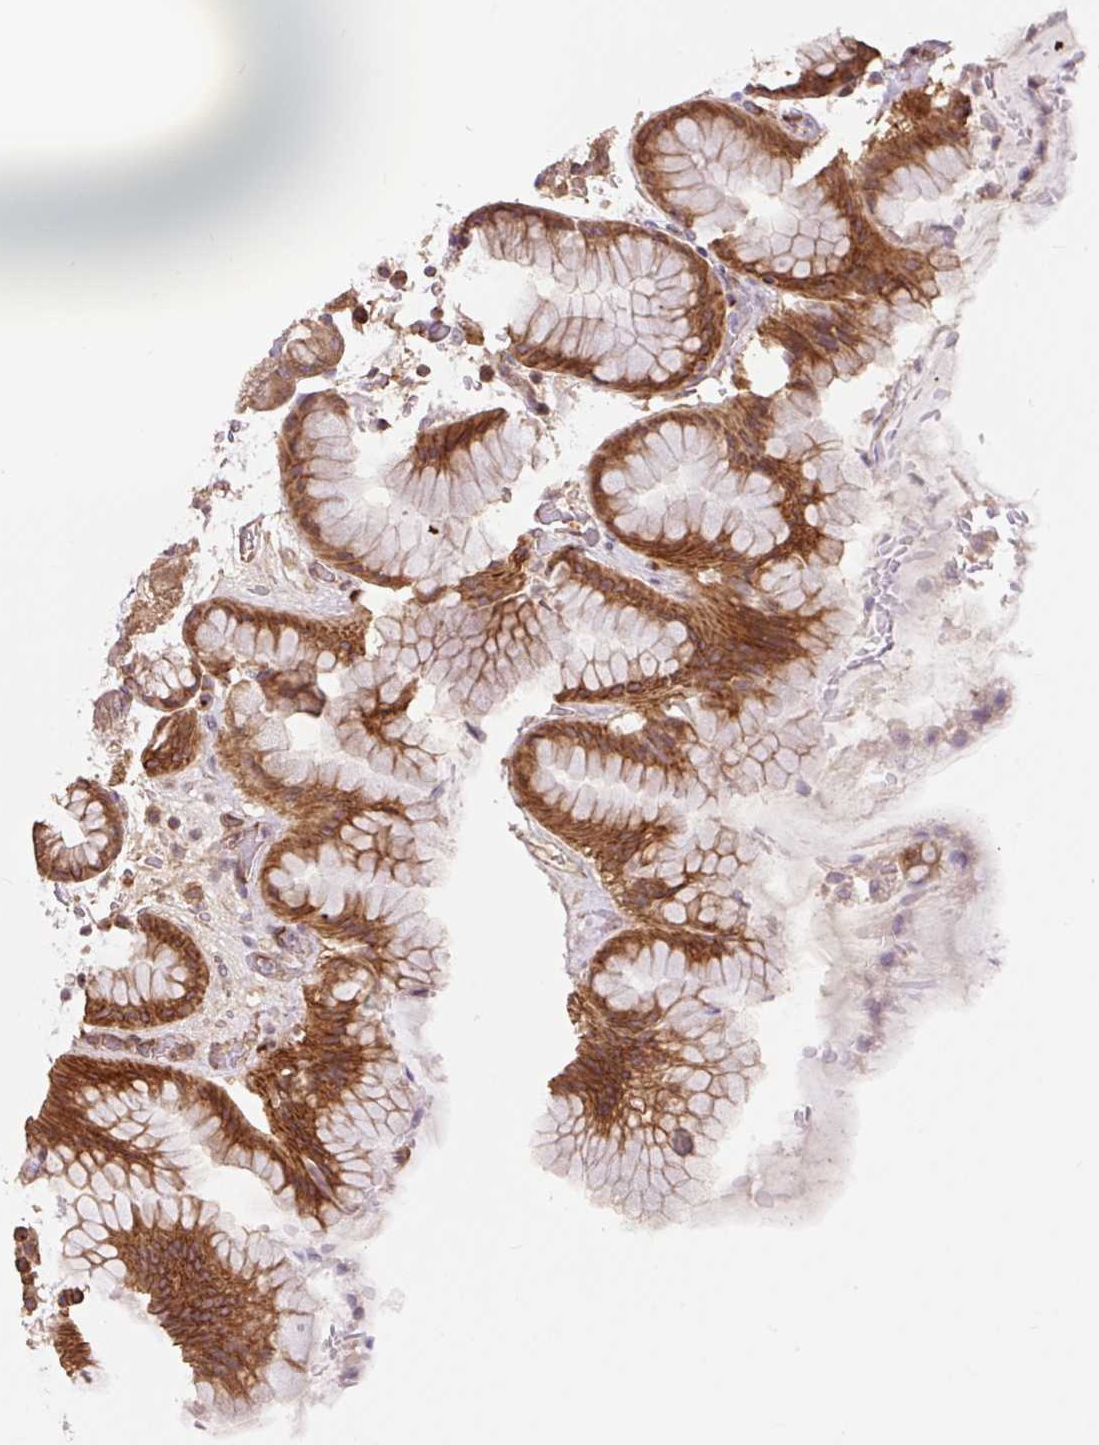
{"staining": {"intensity": "moderate", "quantity": ">75%", "location": "cytoplasmic/membranous"}, "tissue": "stomach", "cell_type": "Glandular cells", "image_type": "normal", "snomed": [{"axis": "morphology", "description": "Normal tissue, NOS"}, {"axis": "topography", "description": "Stomach, upper"}, {"axis": "topography", "description": "Stomach, lower"}], "caption": "Immunohistochemistry (IHC) image of benign stomach: human stomach stained using immunohistochemistry (IHC) demonstrates medium levels of moderate protein expression localized specifically in the cytoplasmic/membranous of glandular cells, appearing as a cytoplasmic/membranous brown color.", "gene": "COX8A", "patient": {"sex": "male", "age": 67}}